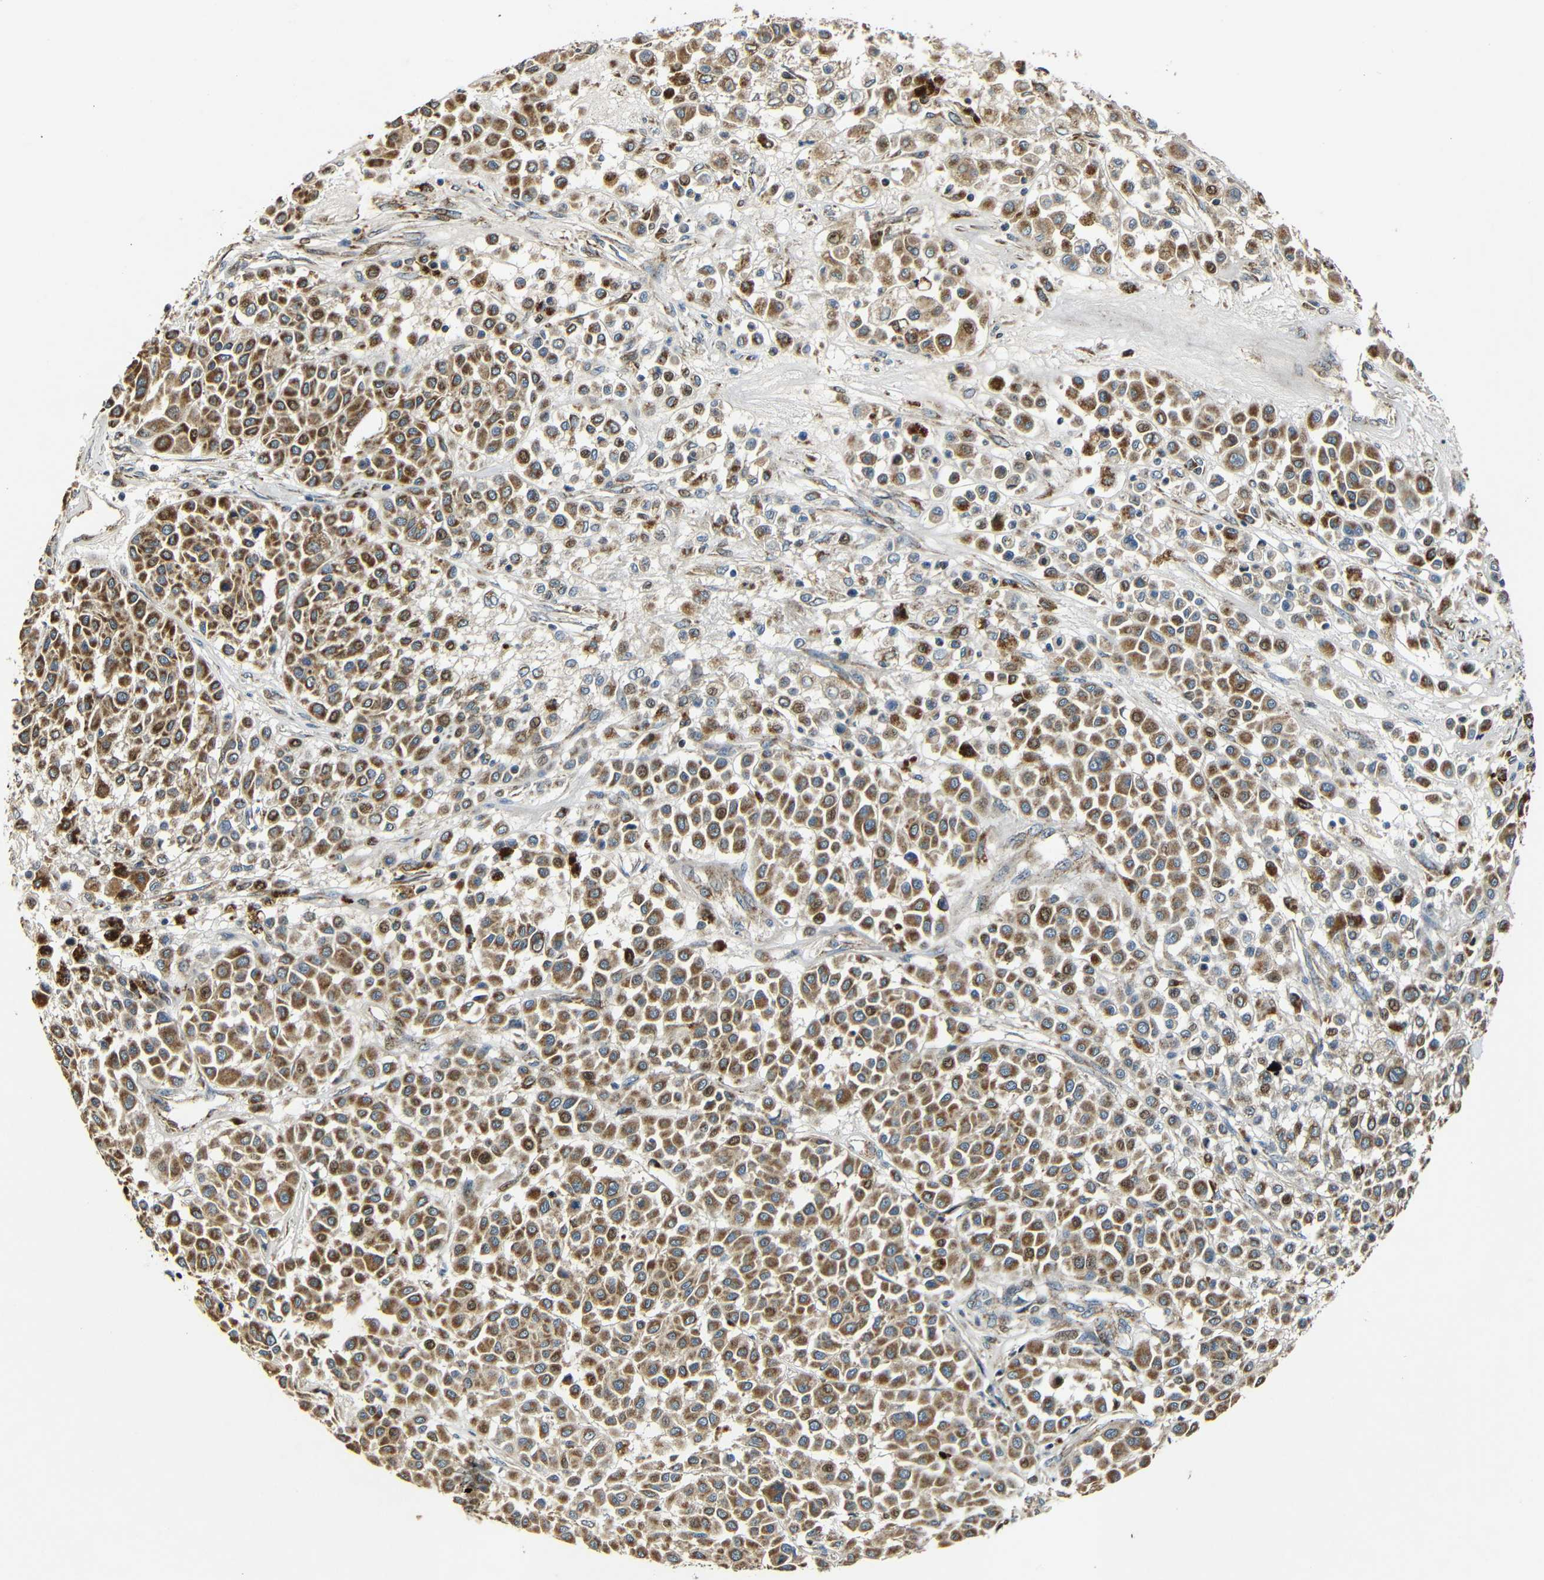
{"staining": {"intensity": "moderate", "quantity": ">75%", "location": "cytoplasmic/membranous"}, "tissue": "melanoma", "cell_type": "Tumor cells", "image_type": "cancer", "snomed": [{"axis": "morphology", "description": "Malignant melanoma, Metastatic site"}, {"axis": "topography", "description": "Soft tissue"}], "caption": "Immunohistochemical staining of melanoma shows medium levels of moderate cytoplasmic/membranous positivity in about >75% of tumor cells.", "gene": "KAZALD1", "patient": {"sex": "male", "age": 41}}